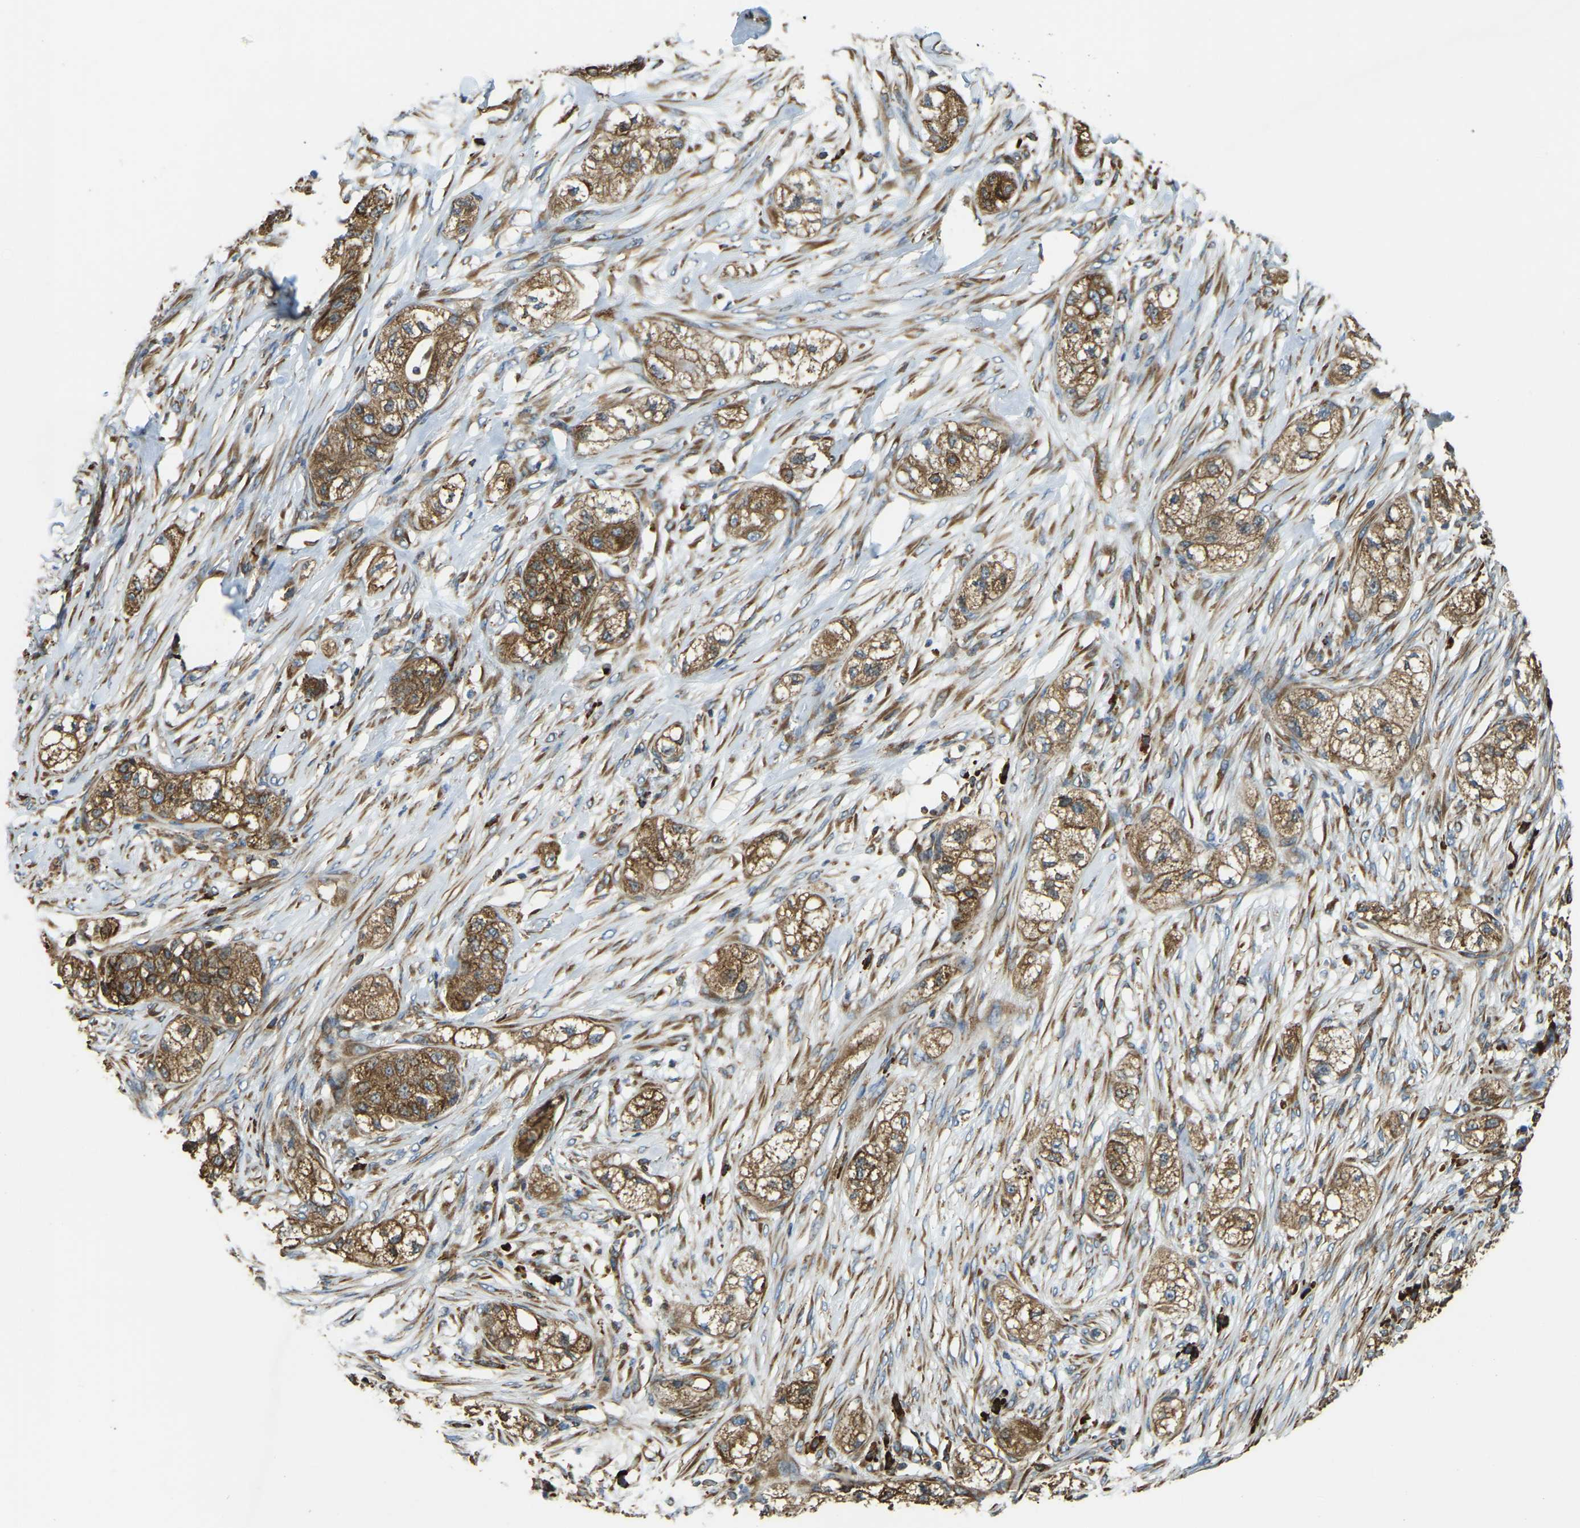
{"staining": {"intensity": "moderate", "quantity": ">75%", "location": "cytoplasmic/membranous"}, "tissue": "pancreatic cancer", "cell_type": "Tumor cells", "image_type": "cancer", "snomed": [{"axis": "morphology", "description": "Adenocarcinoma, NOS"}, {"axis": "topography", "description": "Pancreas"}], "caption": "Immunohistochemistry (DAB) staining of human pancreatic adenocarcinoma displays moderate cytoplasmic/membranous protein staining in about >75% of tumor cells. Using DAB (brown) and hematoxylin (blue) stains, captured at high magnification using brightfield microscopy.", "gene": "RNF115", "patient": {"sex": "female", "age": 78}}